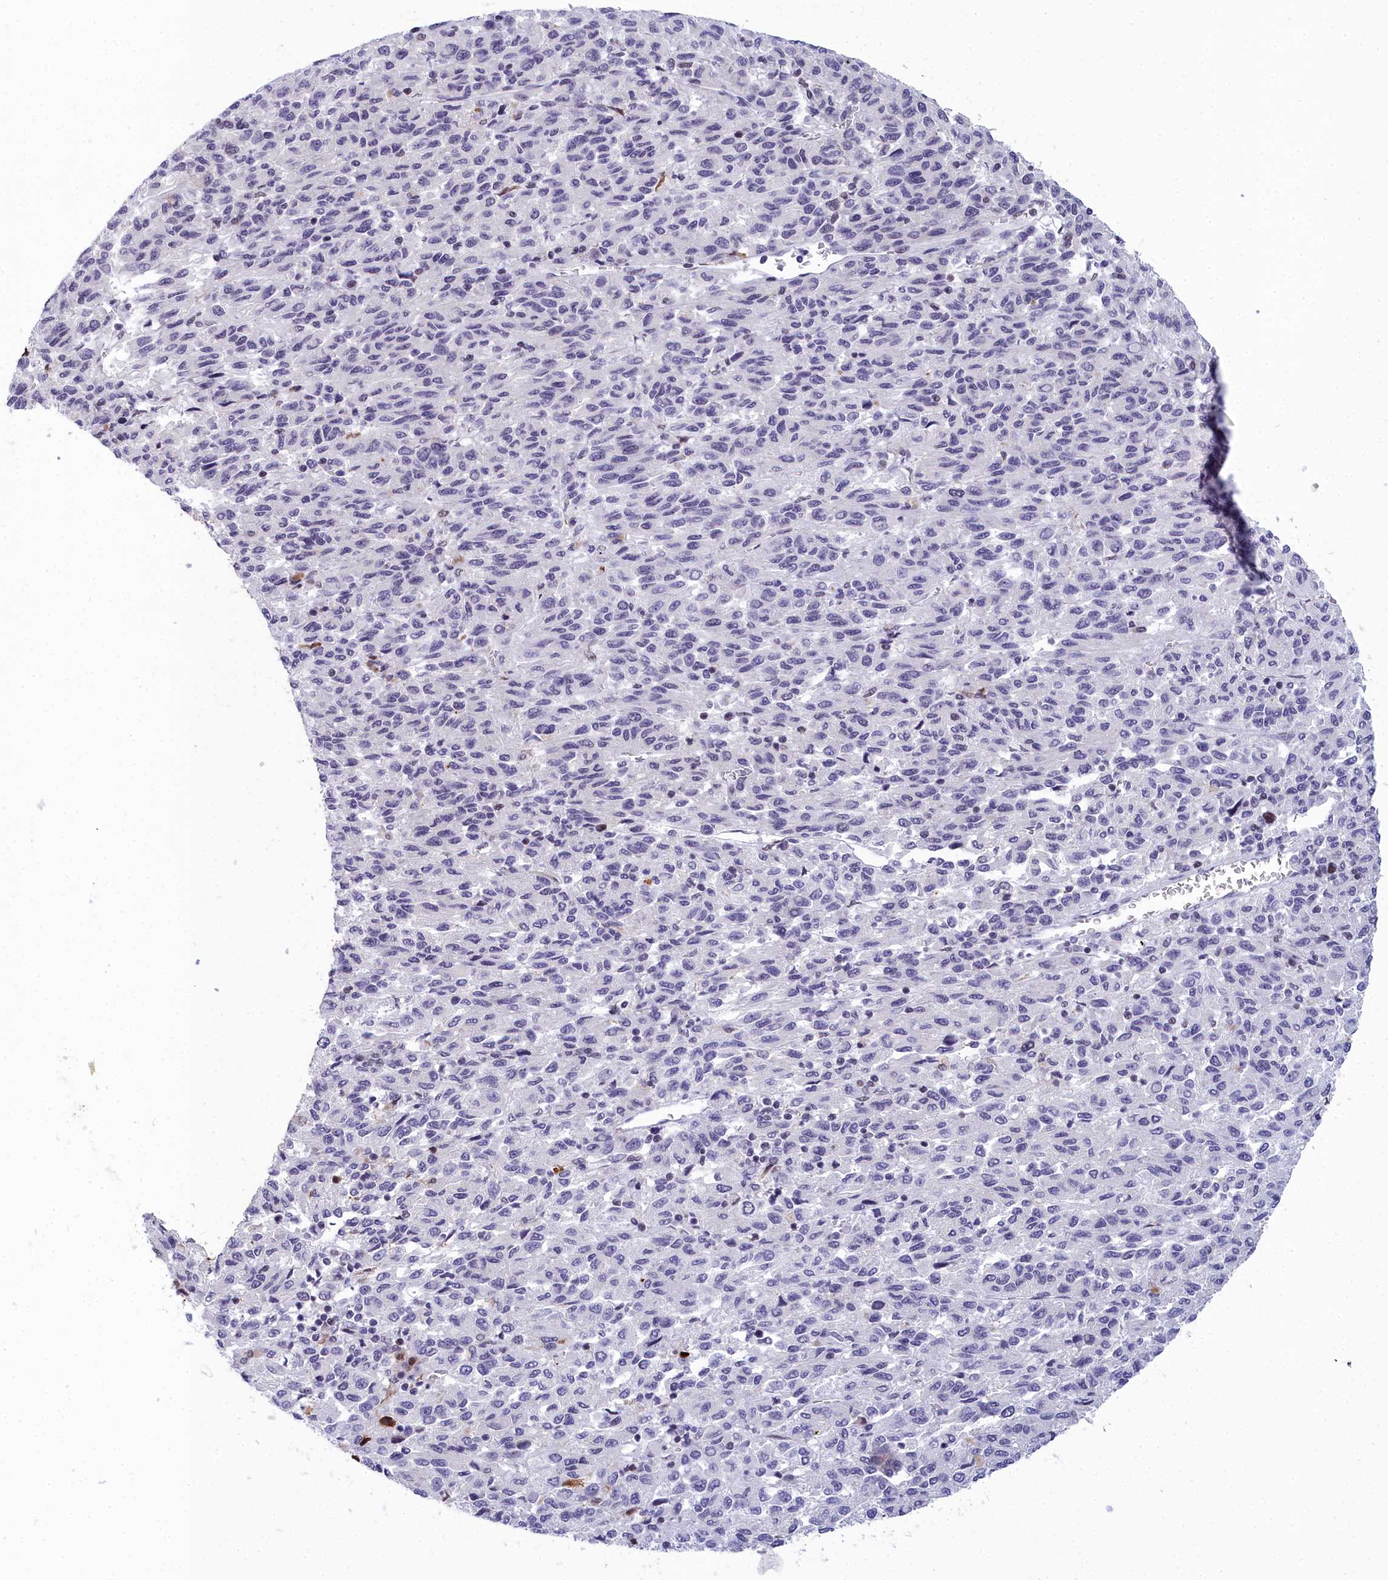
{"staining": {"intensity": "negative", "quantity": "none", "location": "none"}, "tissue": "melanoma", "cell_type": "Tumor cells", "image_type": "cancer", "snomed": [{"axis": "morphology", "description": "Malignant melanoma, Metastatic site"}, {"axis": "topography", "description": "Lung"}], "caption": "DAB (3,3'-diaminobenzidine) immunohistochemical staining of malignant melanoma (metastatic site) shows no significant expression in tumor cells.", "gene": "CCDC97", "patient": {"sex": "male", "age": 64}}